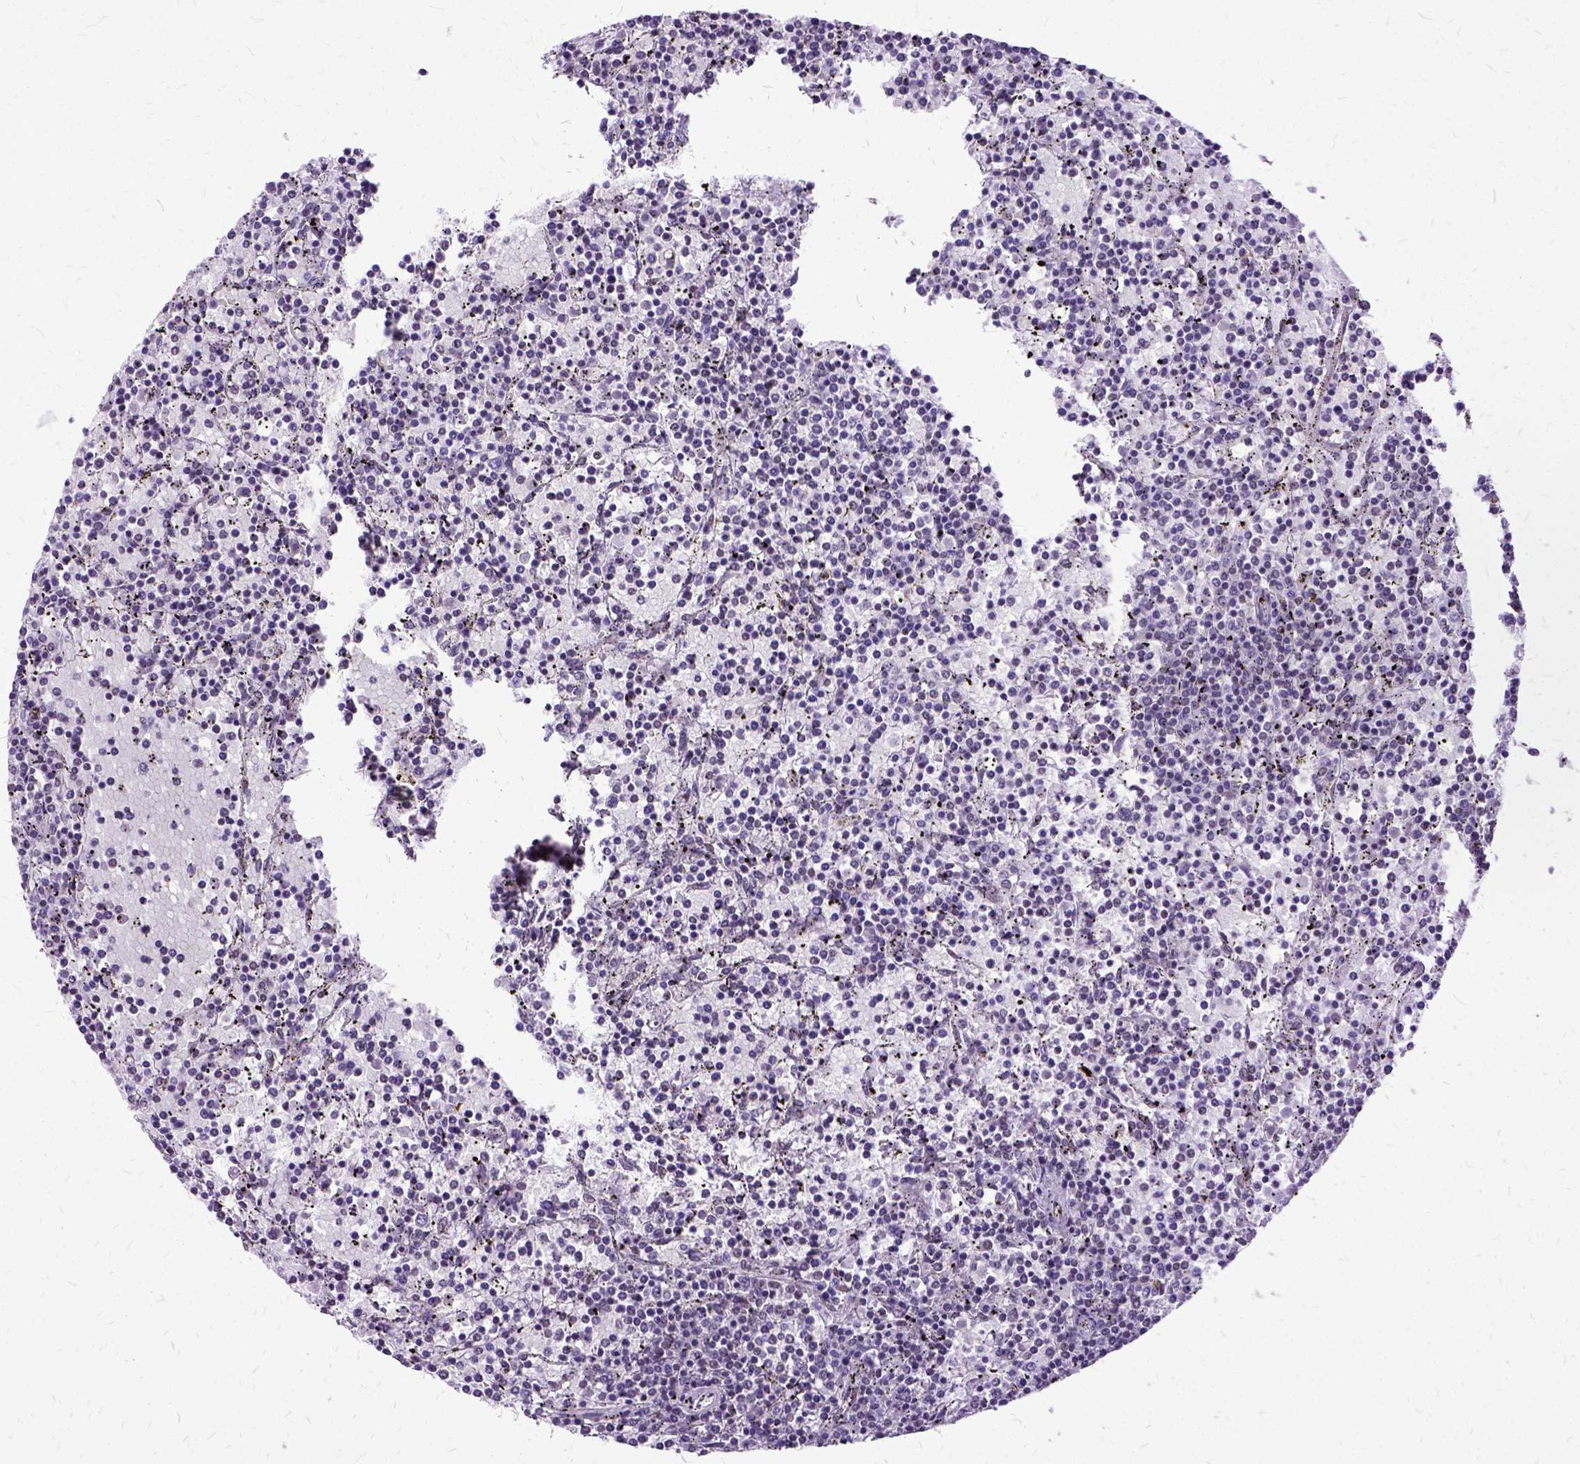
{"staining": {"intensity": "negative", "quantity": "none", "location": "none"}, "tissue": "lymphoma", "cell_type": "Tumor cells", "image_type": "cancer", "snomed": [{"axis": "morphology", "description": "Malignant lymphoma, non-Hodgkin's type, Low grade"}, {"axis": "topography", "description": "Spleen"}], "caption": "This is an immunohistochemistry photomicrograph of lymphoma. There is no positivity in tumor cells.", "gene": "SETD1A", "patient": {"sex": "female", "age": 77}}